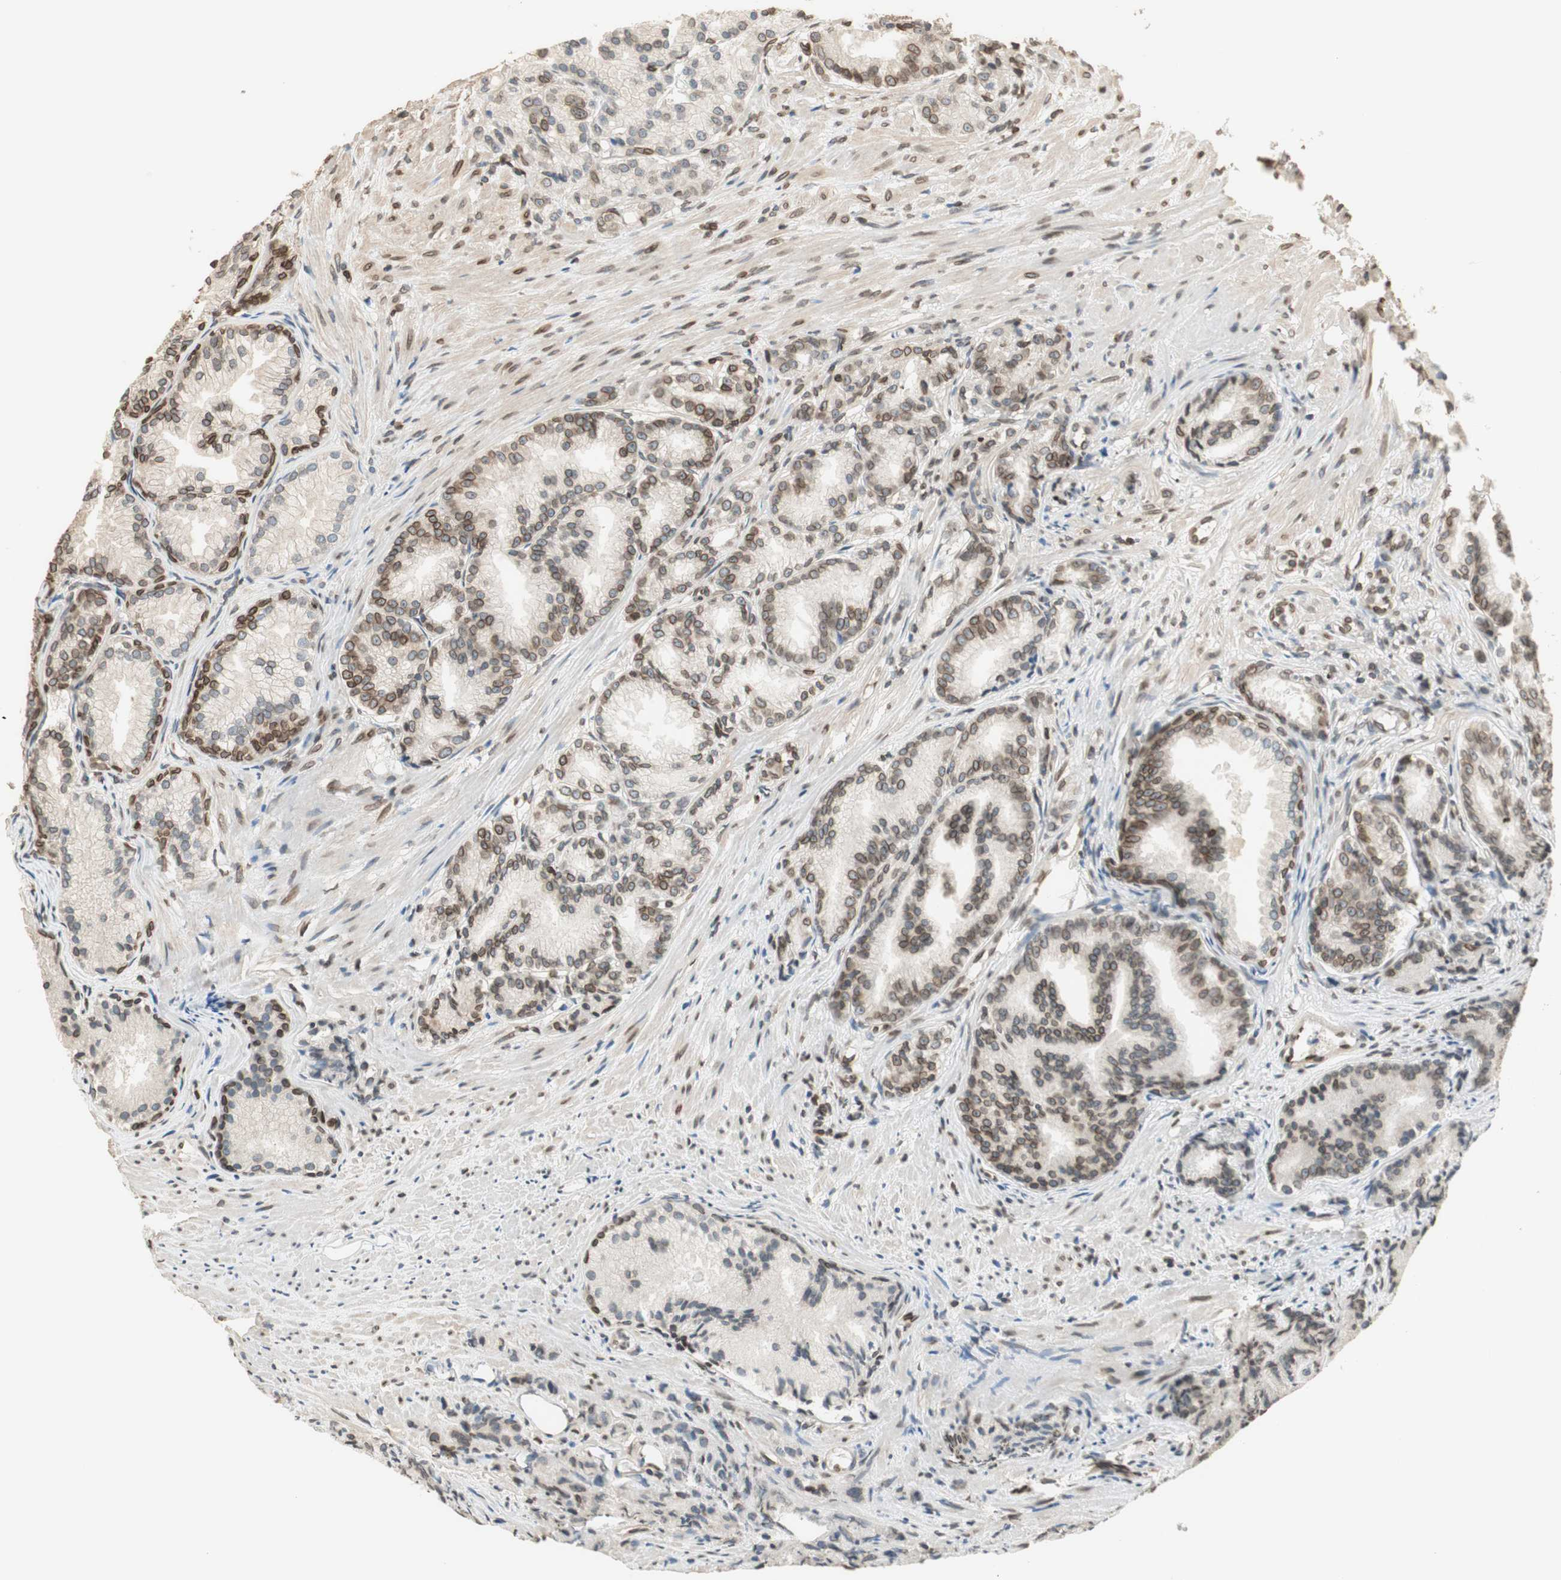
{"staining": {"intensity": "moderate", "quantity": "25%-75%", "location": "cytoplasmic/membranous,nuclear"}, "tissue": "prostate cancer", "cell_type": "Tumor cells", "image_type": "cancer", "snomed": [{"axis": "morphology", "description": "Adenocarcinoma, Low grade"}, {"axis": "topography", "description": "Prostate"}], "caption": "An image showing moderate cytoplasmic/membranous and nuclear positivity in about 25%-75% of tumor cells in prostate cancer (adenocarcinoma (low-grade)), as visualized by brown immunohistochemical staining.", "gene": "TMPO", "patient": {"sex": "male", "age": 72}}